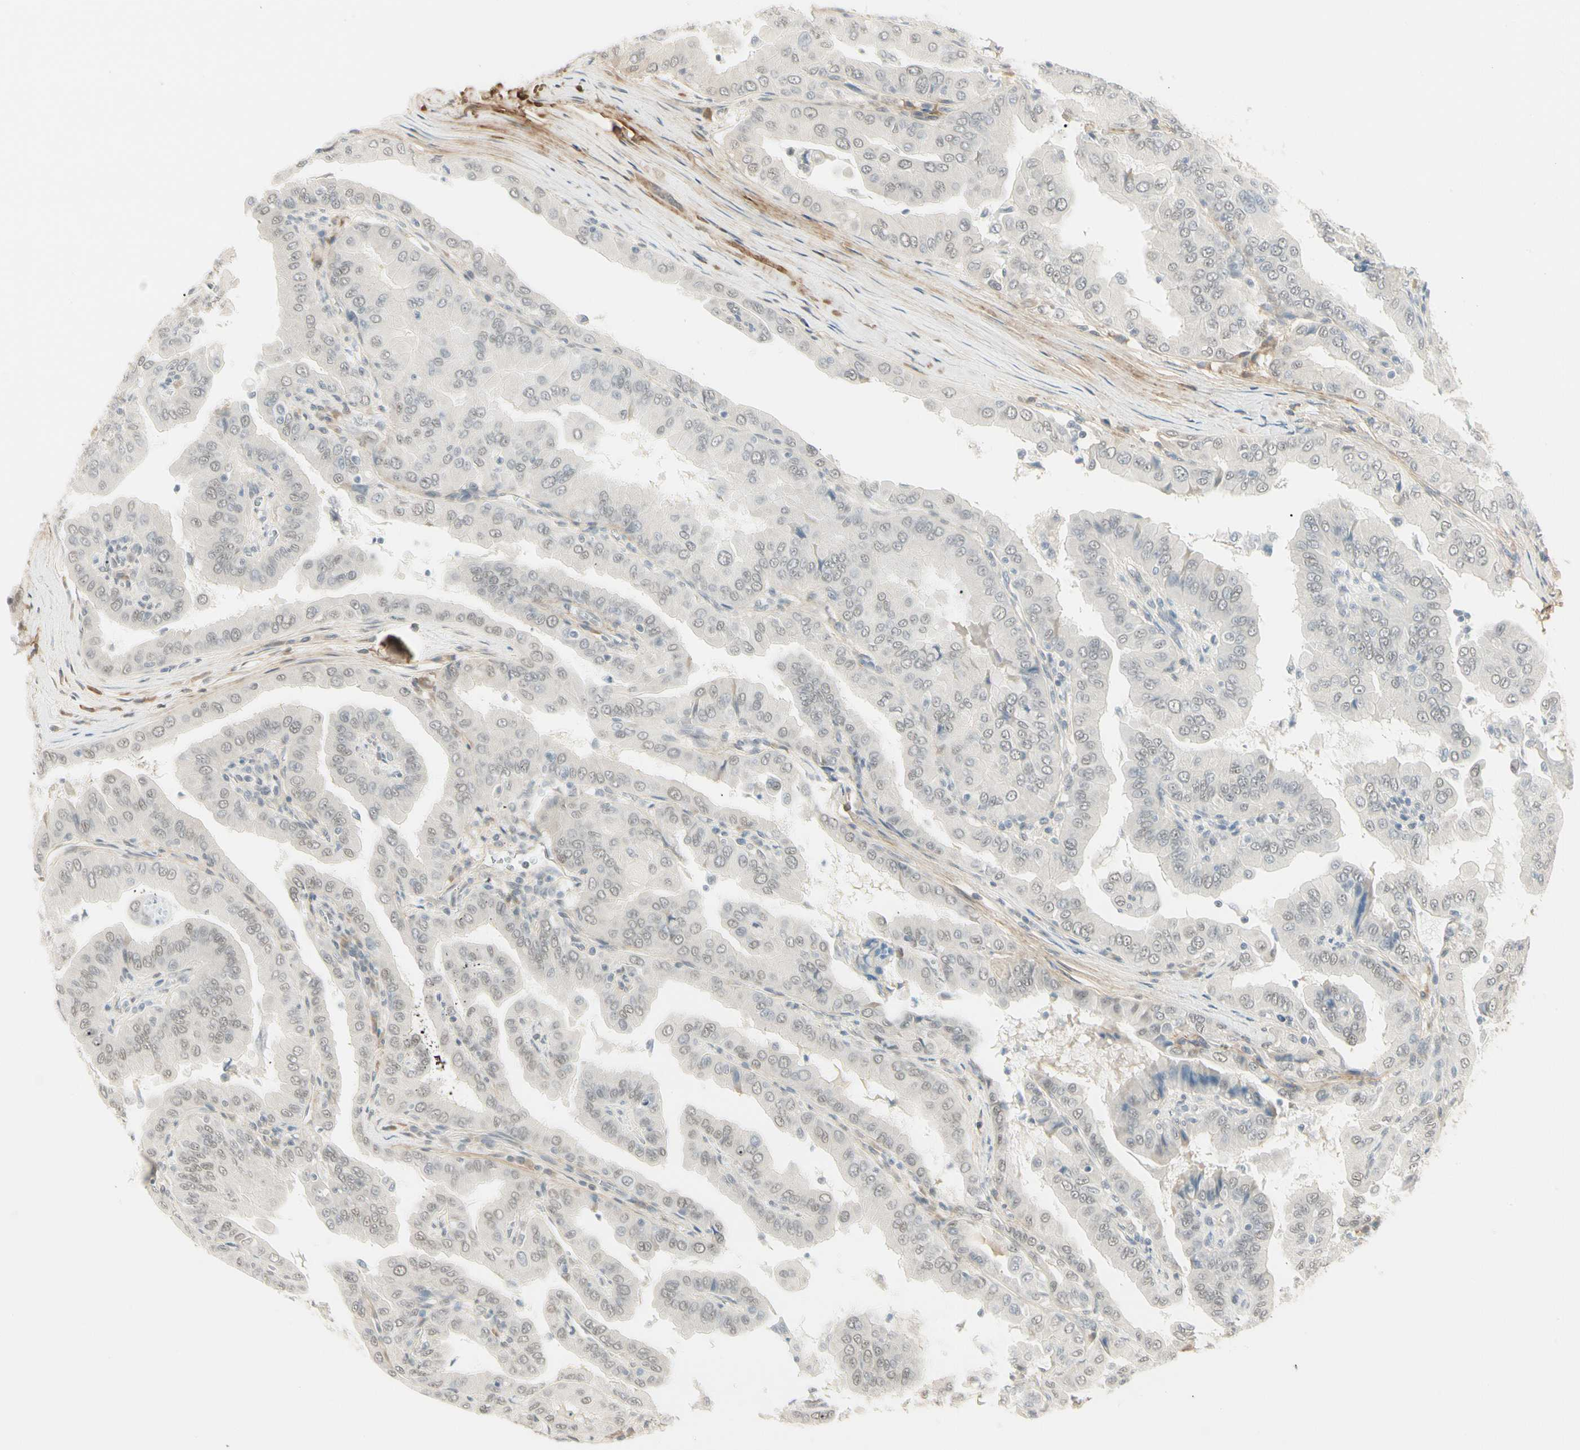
{"staining": {"intensity": "weak", "quantity": "25%-75%", "location": "nuclear"}, "tissue": "thyroid cancer", "cell_type": "Tumor cells", "image_type": "cancer", "snomed": [{"axis": "morphology", "description": "Papillary adenocarcinoma, NOS"}, {"axis": "topography", "description": "Thyroid gland"}], "caption": "Tumor cells display low levels of weak nuclear expression in approximately 25%-75% of cells in human thyroid papillary adenocarcinoma. Using DAB (3,3'-diaminobenzidine) (brown) and hematoxylin (blue) stains, captured at high magnification using brightfield microscopy.", "gene": "ASPN", "patient": {"sex": "male", "age": 33}}